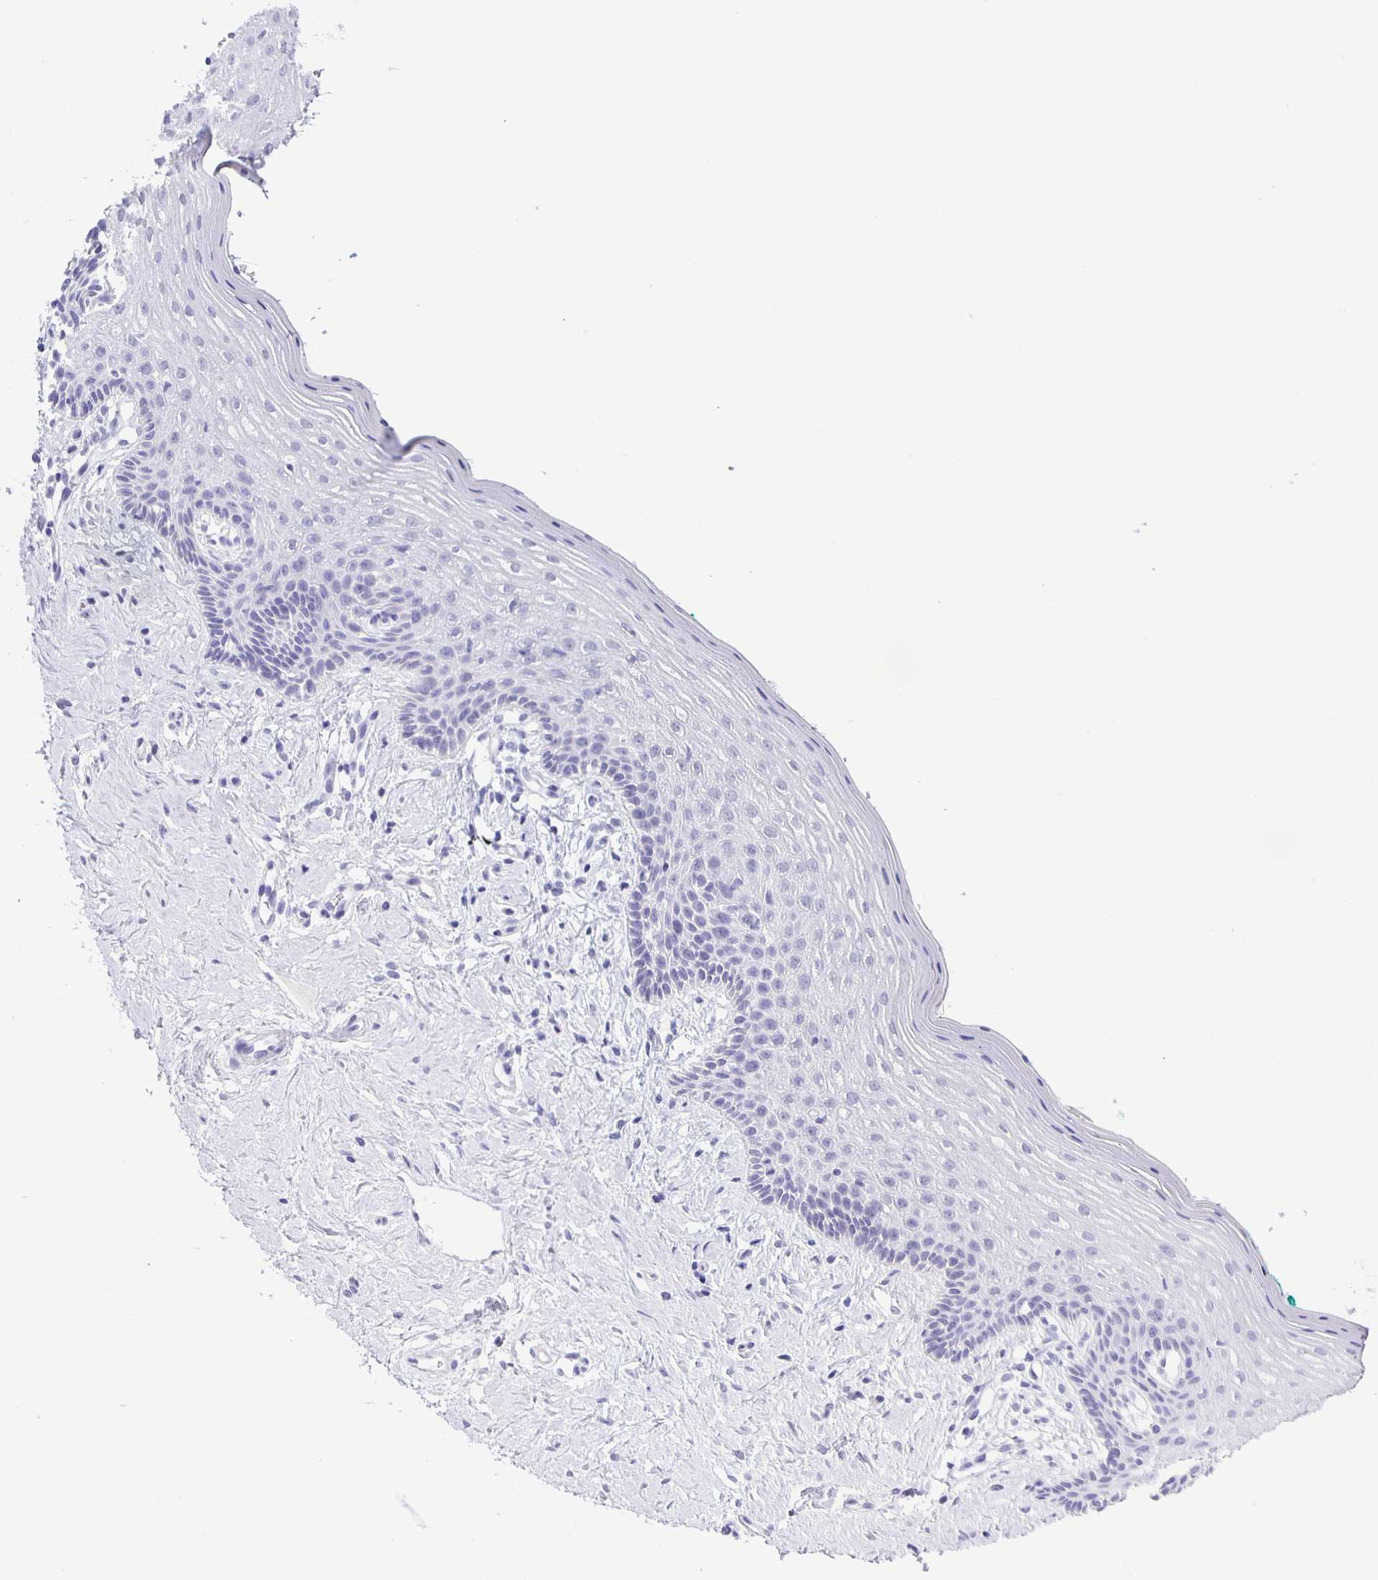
{"staining": {"intensity": "negative", "quantity": "none", "location": "none"}, "tissue": "vagina", "cell_type": "Squamous epithelial cells", "image_type": "normal", "snomed": [{"axis": "morphology", "description": "Normal tissue, NOS"}, {"axis": "topography", "description": "Vagina"}], "caption": "High magnification brightfield microscopy of normal vagina stained with DAB (3,3'-diaminobenzidine) (brown) and counterstained with hematoxylin (blue): squamous epithelial cells show no significant expression.", "gene": "EZHIP", "patient": {"sex": "female", "age": 42}}